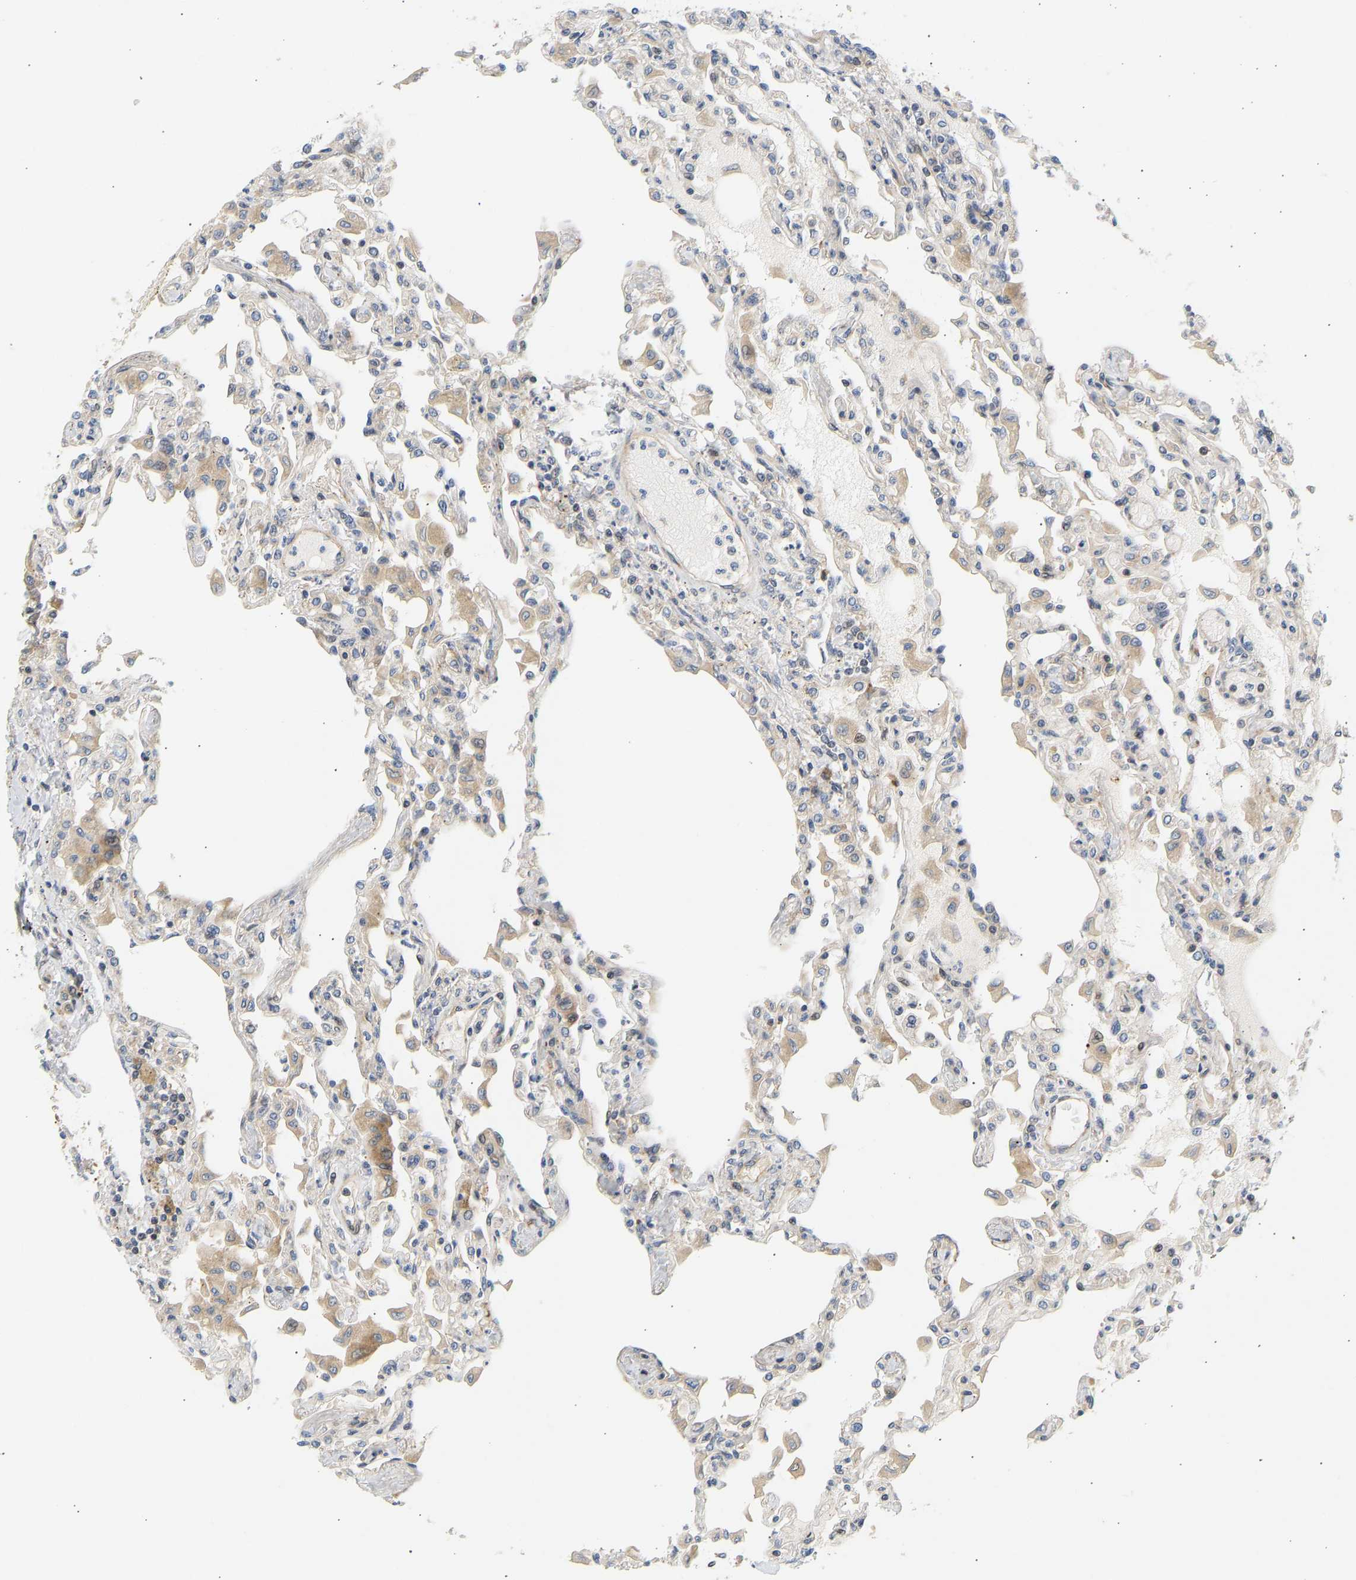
{"staining": {"intensity": "moderate", "quantity": "25%-75%", "location": "cytoplasmic/membranous"}, "tissue": "lung", "cell_type": "Alveolar cells", "image_type": "normal", "snomed": [{"axis": "morphology", "description": "Normal tissue, NOS"}, {"axis": "topography", "description": "Bronchus"}, {"axis": "topography", "description": "Lung"}], "caption": "Lung stained with DAB (3,3'-diaminobenzidine) IHC exhibits medium levels of moderate cytoplasmic/membranous expression in about 25%-75% of alveolar cells. The staining is performed using DAB (3,3'-diaminobenzidine) brown chromogen to label protein expression. The nuclei are counter-stained blue using hematoxylin.", "gene": "RPS14", "patient": {"sex": "female", "age": 49}}